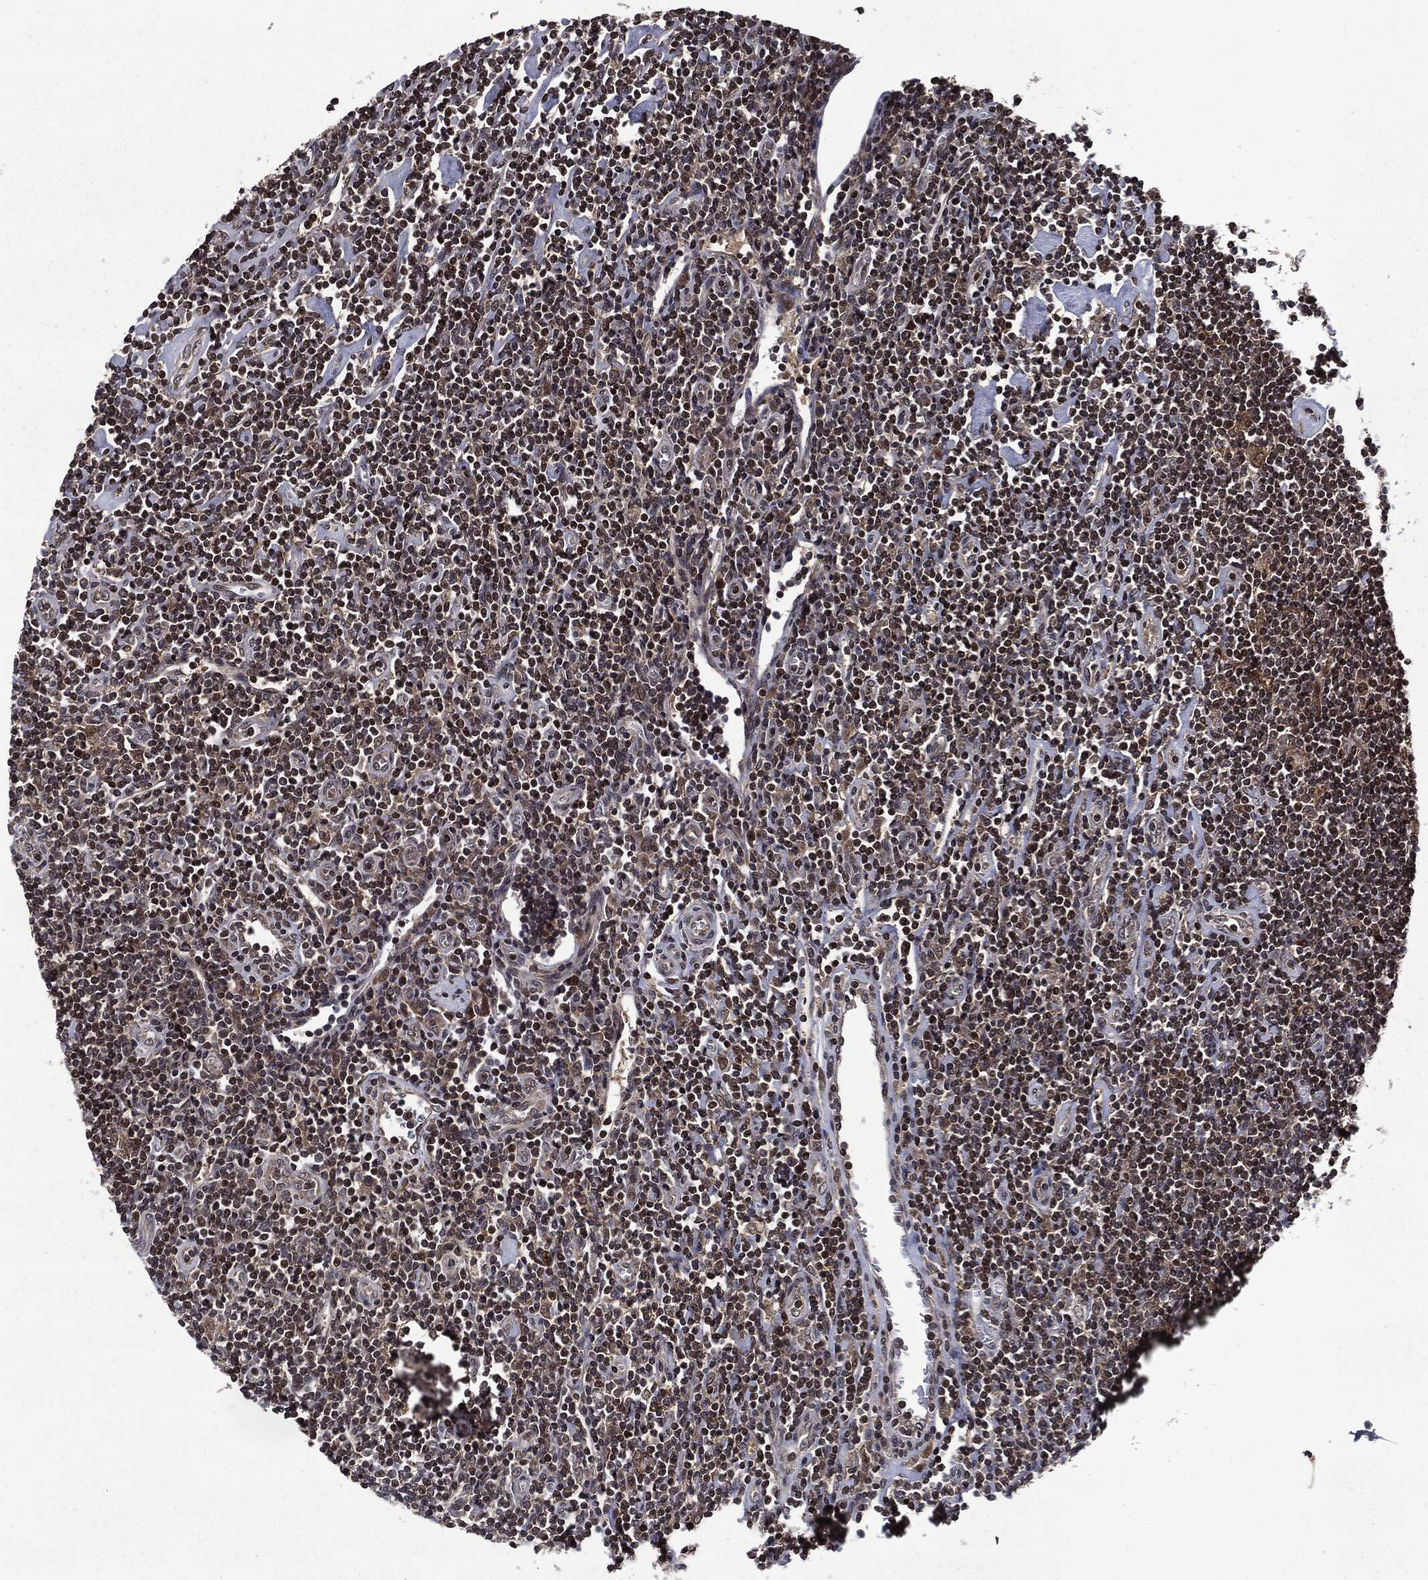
{"staining": {"intensity": "strong", "quantity": ">75%", "location": "cytoplasmic/membranous"}, "tissue": "lymphoma", "cell_type": "Tumor cells", "image_type": "cancer", "snomed": [{"axis": "morphology", "description": "Hodgkin's disease, NOS"}, {"axis": "topography", "description": "Lymph node"}], "caption": "Protein expression analysis of human Hodgkin's disease reveals strong cytoplasmic/membranous expression in about >75% of tumor cells.", "gene": "STAU2", "patient": {"sex": "male", "age": 40}}